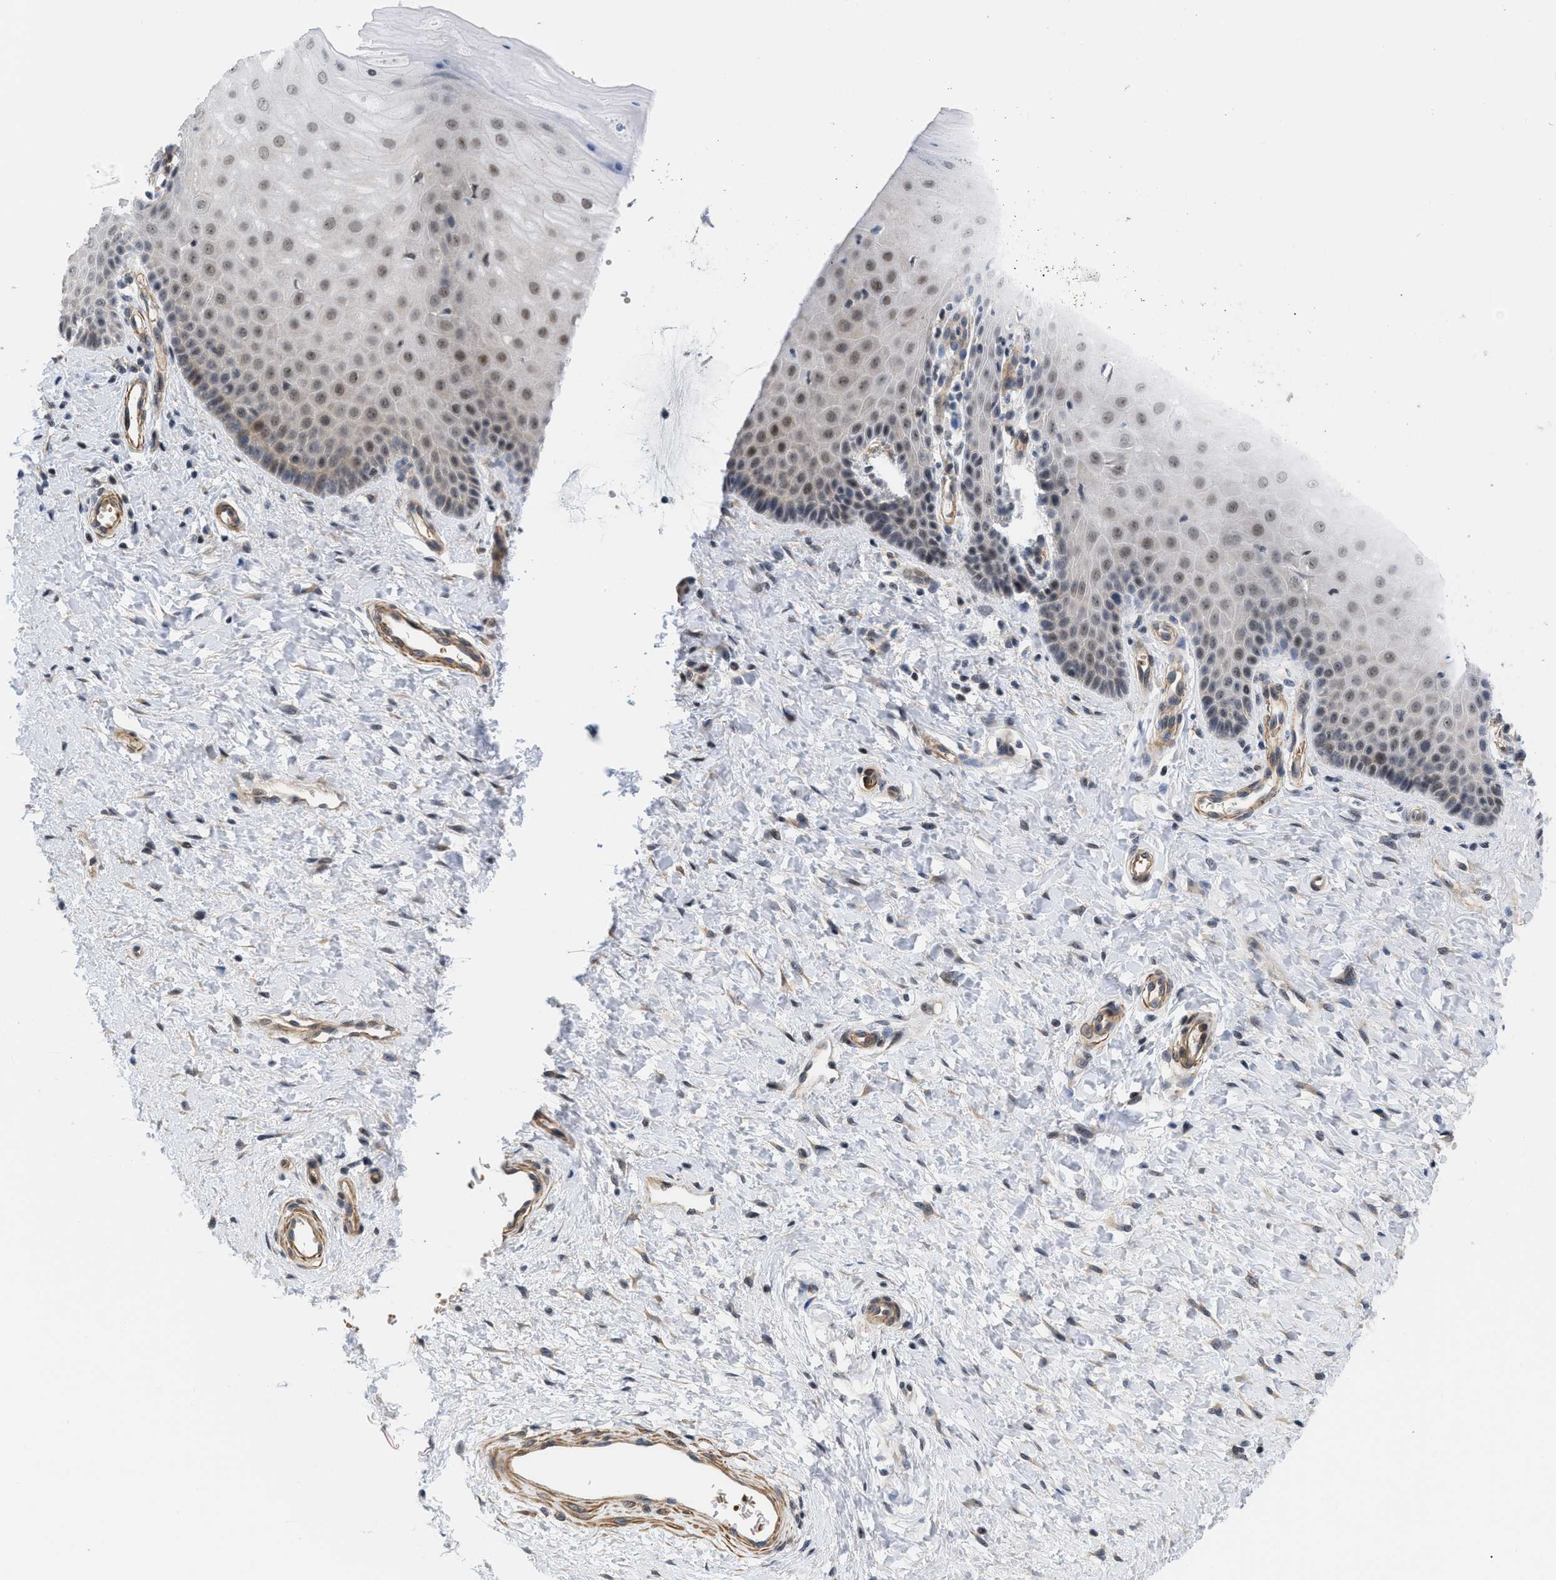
{"staining": {"intensity": "strong", "quantity": ">75%", "location": "cytoplasmic/membranous,nuclear"}, "tissue": "cervix", "cell_type": "Glandular cells", "image_type": "normal", "snomed": [{"axis": "morphology", "description": "Normal tissue, NOS"}, {"axis": "topography", "description": "Cervix"}], "caption": "Cervix stained with DAB (3,3'-diaminobenzidine) IHC reveals high levels of strong cytoplasmic/membranous,nuclear staining in about >75% of glandular cells. Nuclei are stained in blue.", "gene": "GPRASP2", "patient": {"sex": "female", "age": 55}}